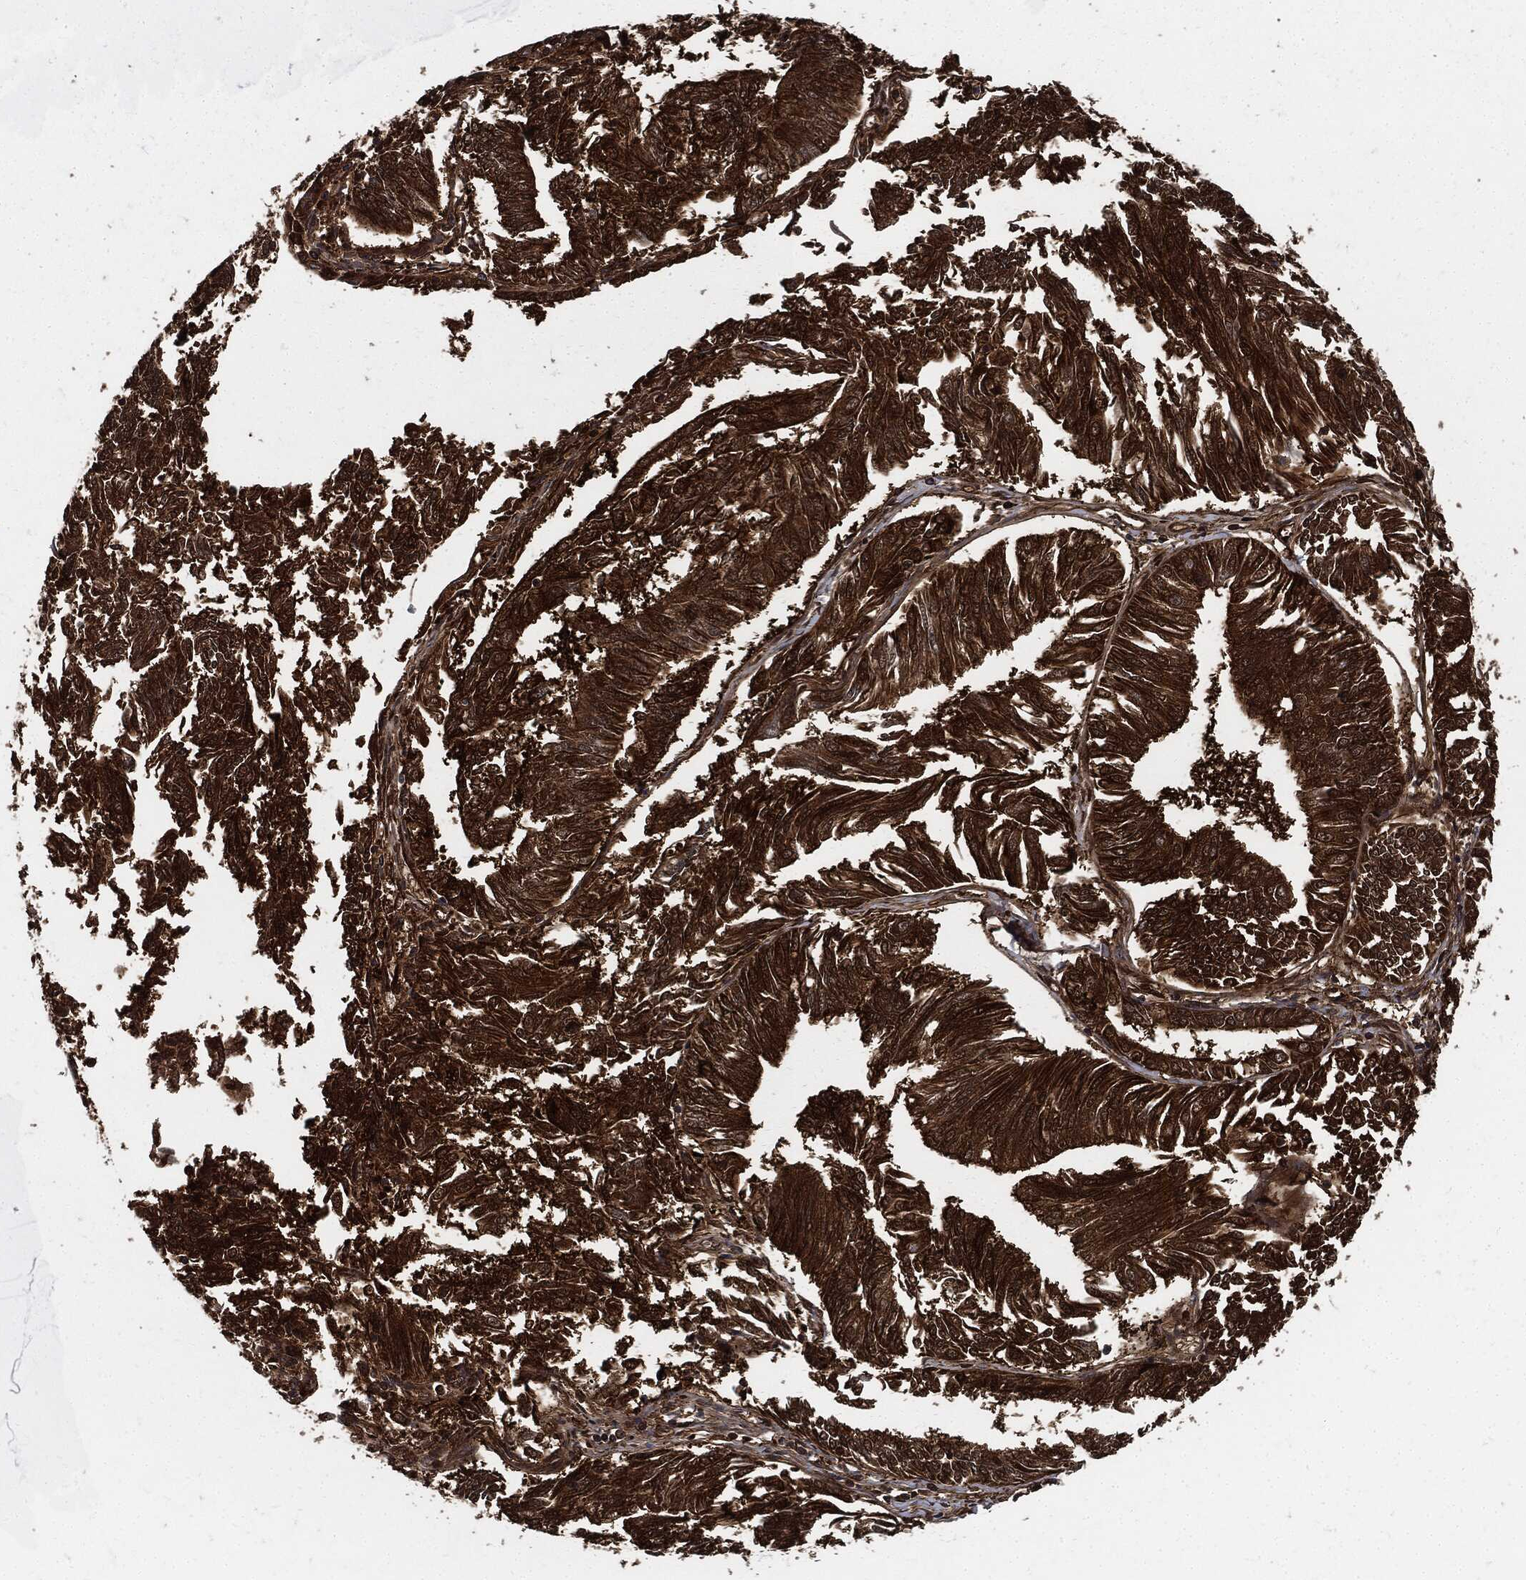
{"staining": {"intensity": "strong", "quantity": ">75%", "location": "cytoplasmic/membranous"}, "tissue": "endometrial cancer", "cell_type": "Tumor cells", "image_type": "cancer", "snomed": [{"axis": "morphology", "description": "Adenocarcinoma, NOS"}, {"axis": "topography", "description": "Endometrium"}], "caption": "Protein analysis of adenocarcinoma (endometrial) tissue displays strong cytoplasmic/membranous staining in about >75% of tumor cells.", "gene": "XPNPEP1", "patient": {"sex": "female", "age": 58}}